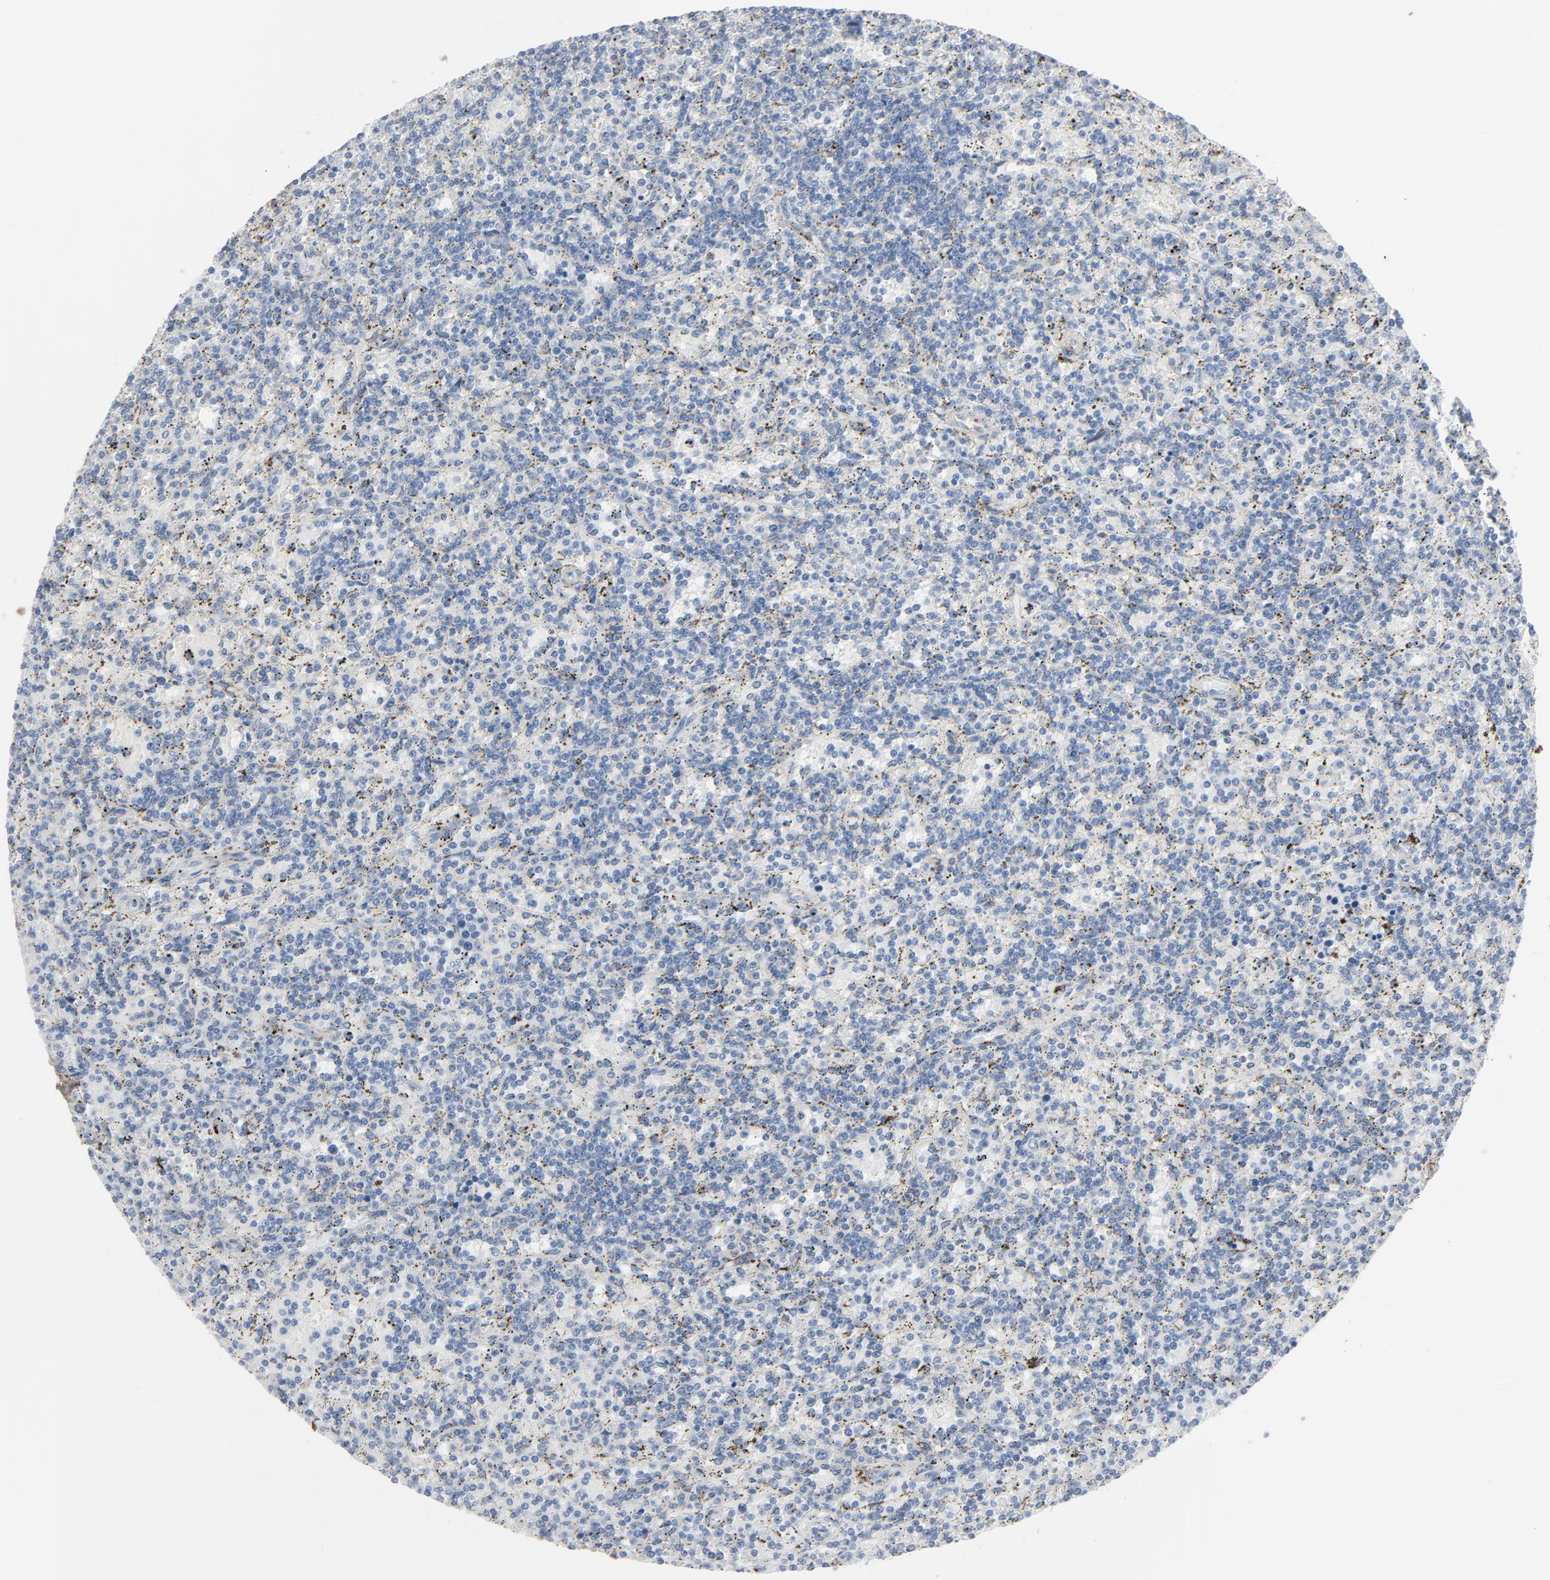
{"staining": {"intensity": "negative", "quantity": "none", "location": "none"}, "tissue": "lymphoma", "cell_type": "Tumor cells", "image_type": "cancer", "snomed": [{"axis": "morphology", "description": "Malignant lymphoma, non-Hodgkin's type, Low grade"}, {"axis": "topography", "description": "Spleen"}], "caption": "IHC image of malignant lymphoma, non-Hodgkin's type (low-grade) stained for a protein (brown), which displays no positivity in tumor cells.", "gene": "BGN", "patient": {"sex": "male", "age": 73}}